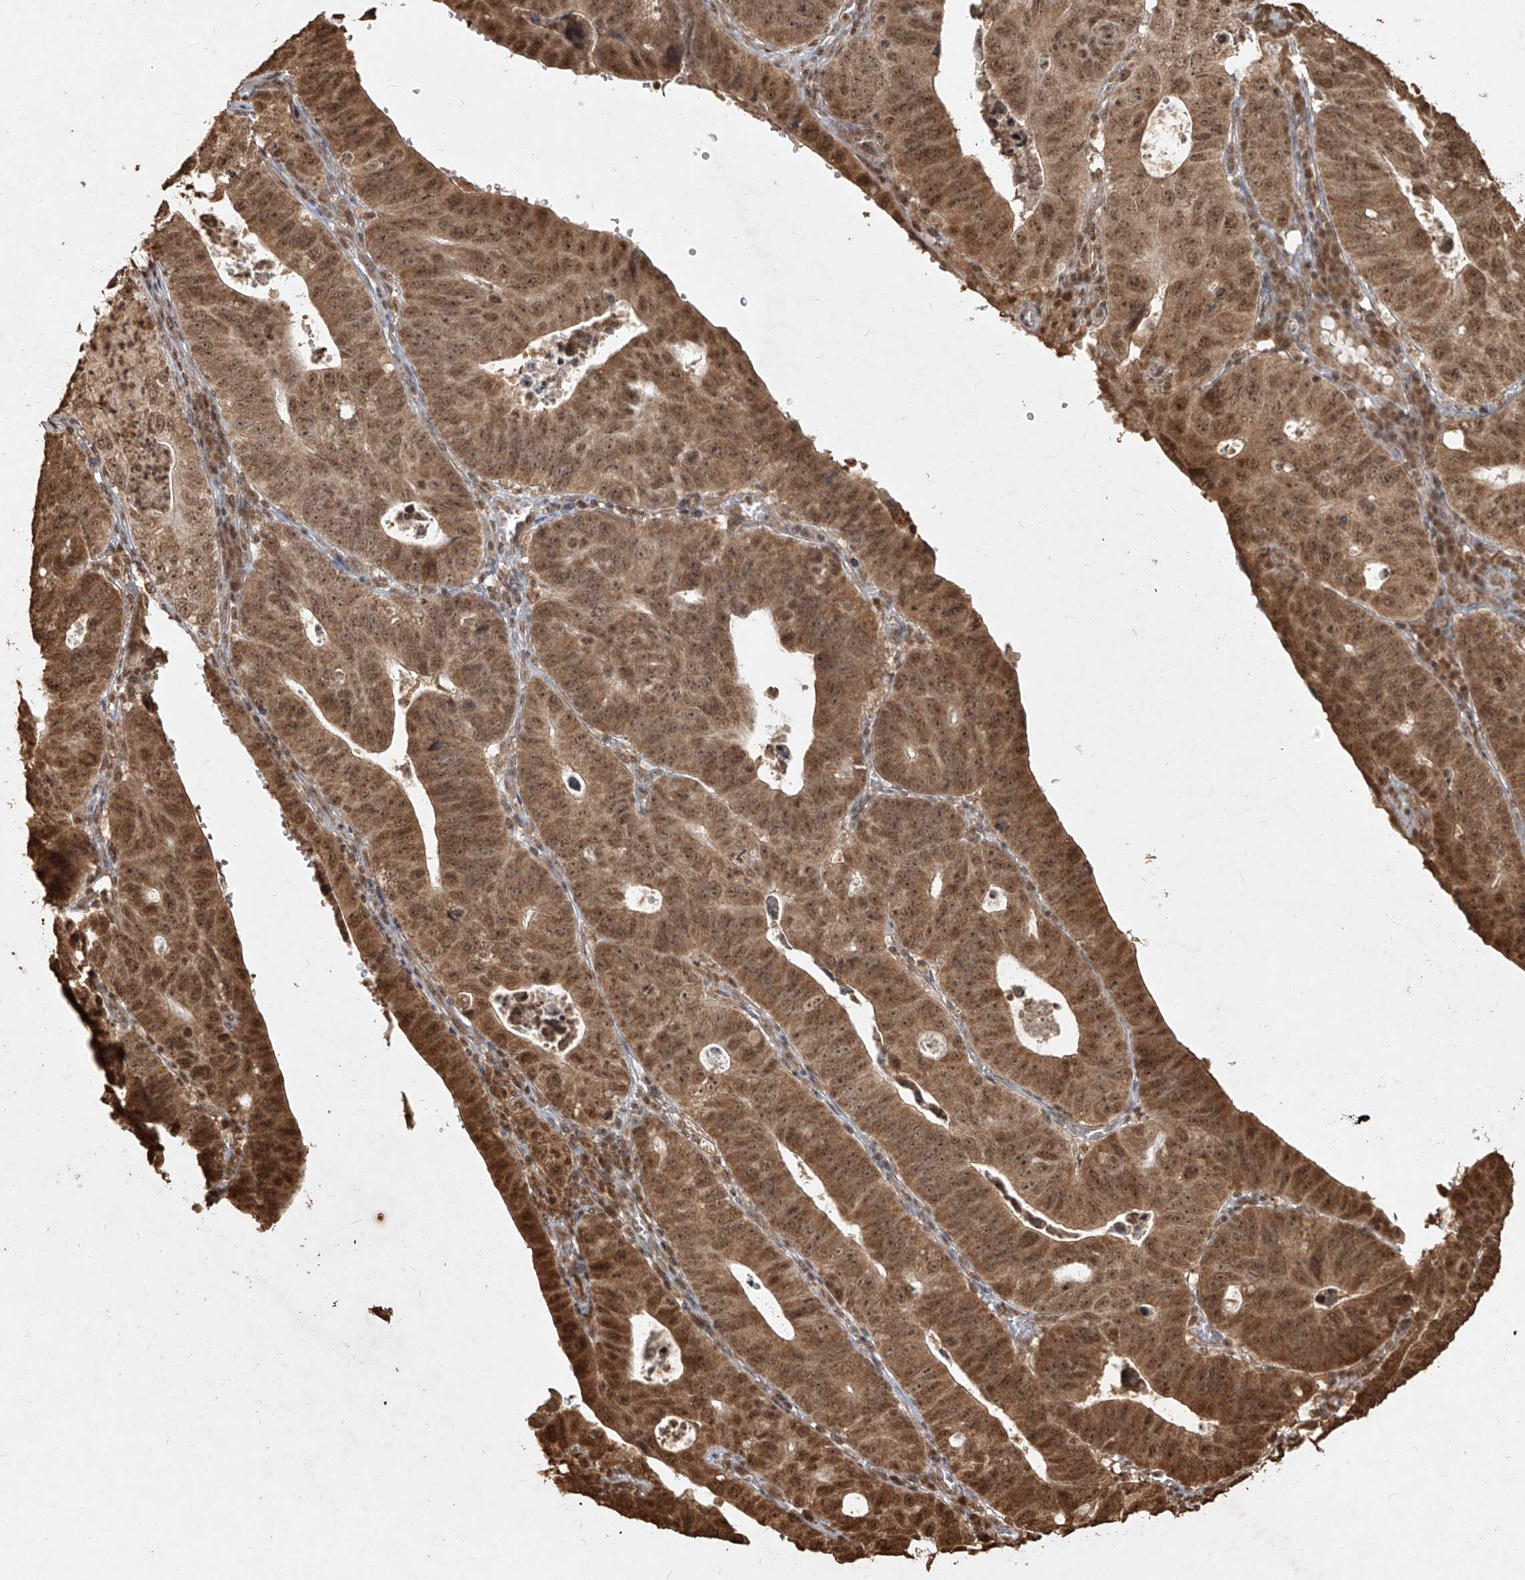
{"staining": {"intensity": "moderate", "quantity": ">75%", "location": "cytoplasmic/membranous,nuclear"}, "tissue": "stomach cancer", "cell_type": "Tumor cells", "image_type": "cancer", "snomed": [{"axis": "morphology", "description": "Adenocarcinoma, NOS"}, {"axis": "topography", "description": "Stomach"}], "caption": "The histopathology image reveals staining of adenocarcinoma (stomach), revealing moderate cytoplasmic/membranous and nuclear protein expression (brown color) within tumor cells.", "gene": "UBE2K", "patient": {"sex": "male", "age": 59}}